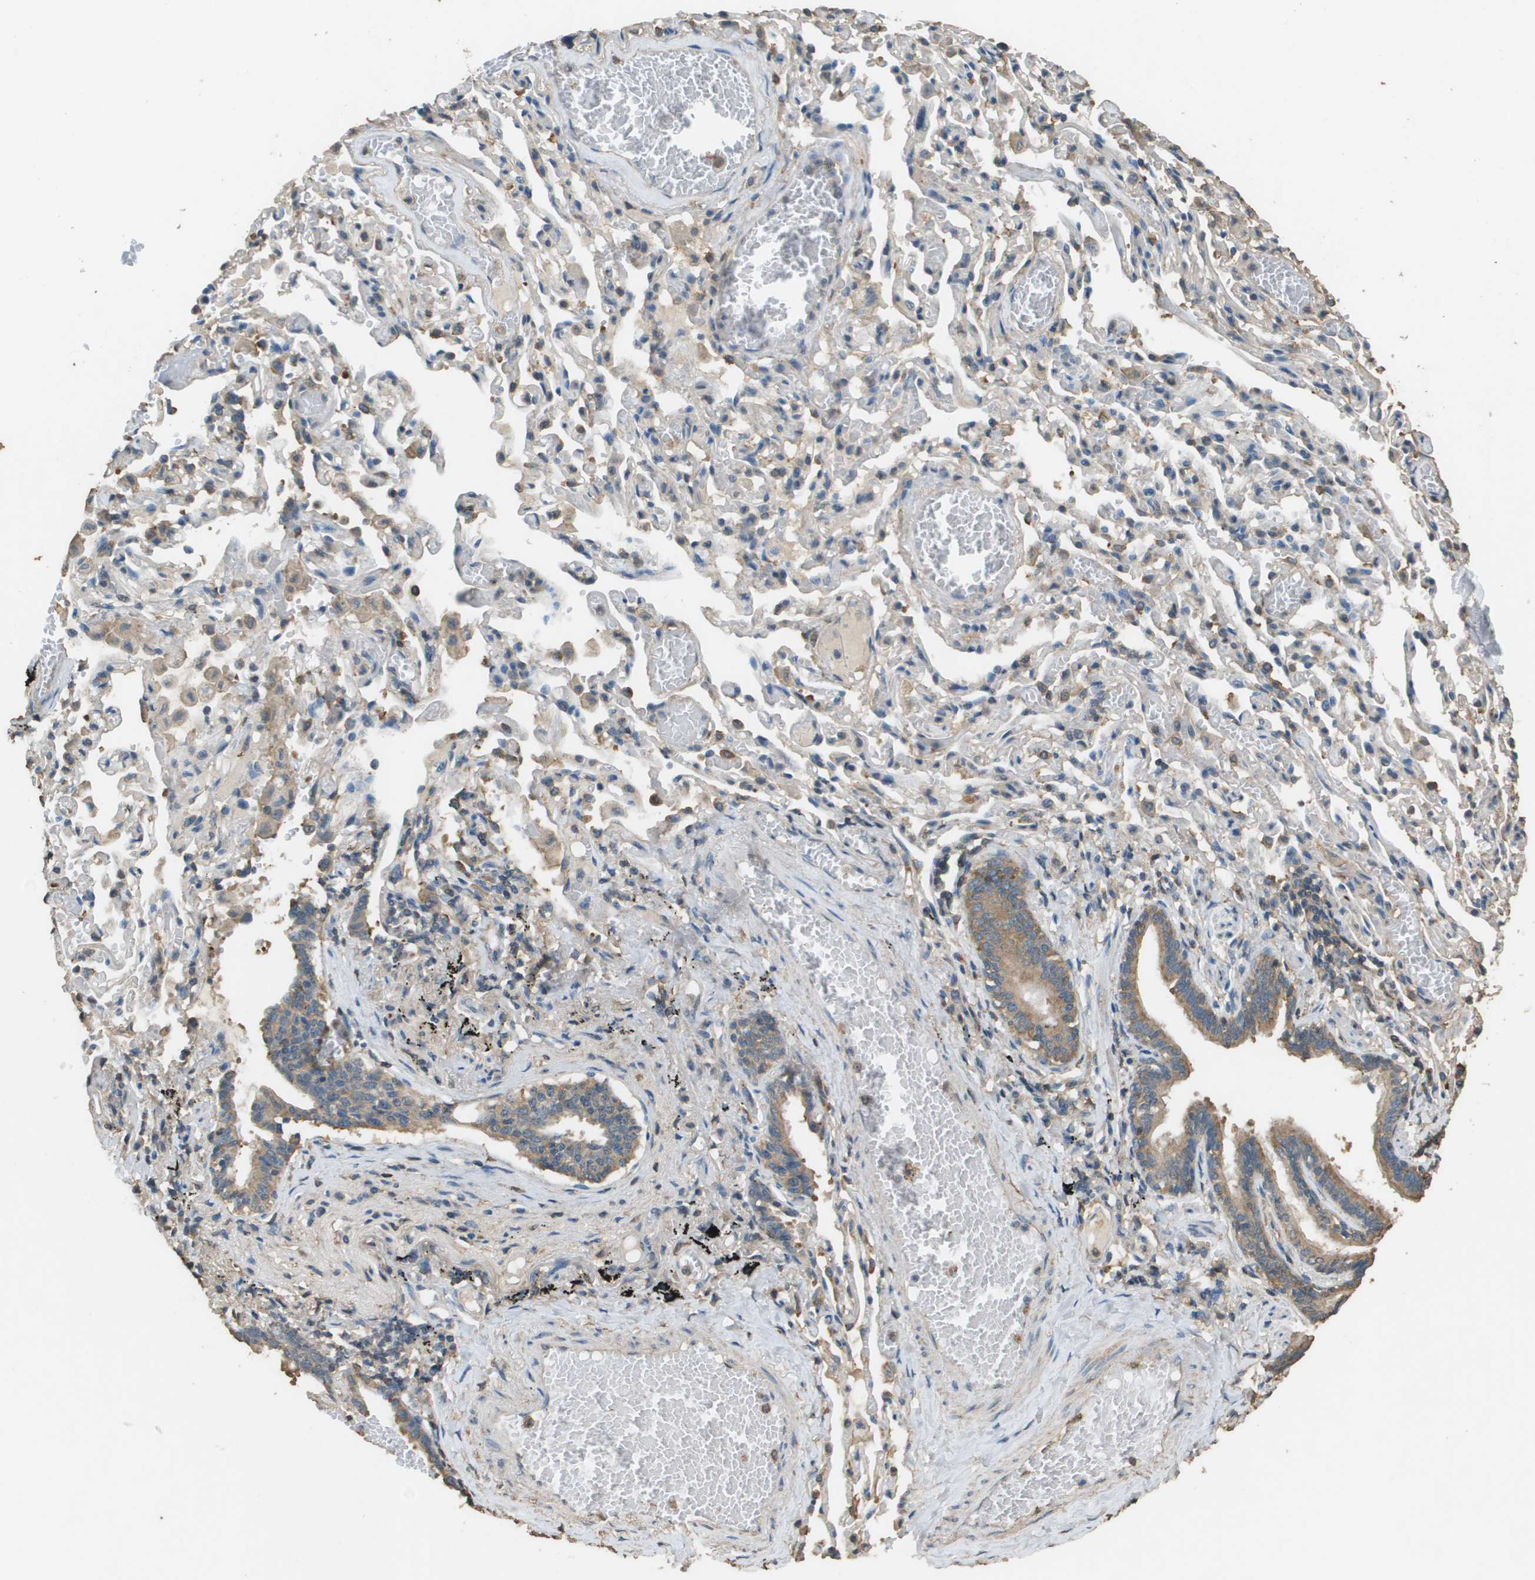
{"staining": {"intensity": "moderate", "quantity": ">75%", "location": "cytoplasmic/membranous"}, "tissue": "bronchus", "cell_type": "Respiratory epithelial cells", "image_type": "normal", "snomed": [{"axis": "morphology", "description": "Normal tissue, NOS"}, {"axis": "morphology", "description": "Inflammation, NOS"}, {"axis": "topography", "description": "Cartilage tissue"}, {"axis": "topography", "description": "Lung"}], "caption": "IHC micrograph of normal bronchus stained for a protein (brown), which displays medium levels of moderate cytoplasmic/membranous staining in approximately >75% of respiratory epithelial cells.", "gene": "MS4A7", "patient": {"sex": "male", "age": 71}}